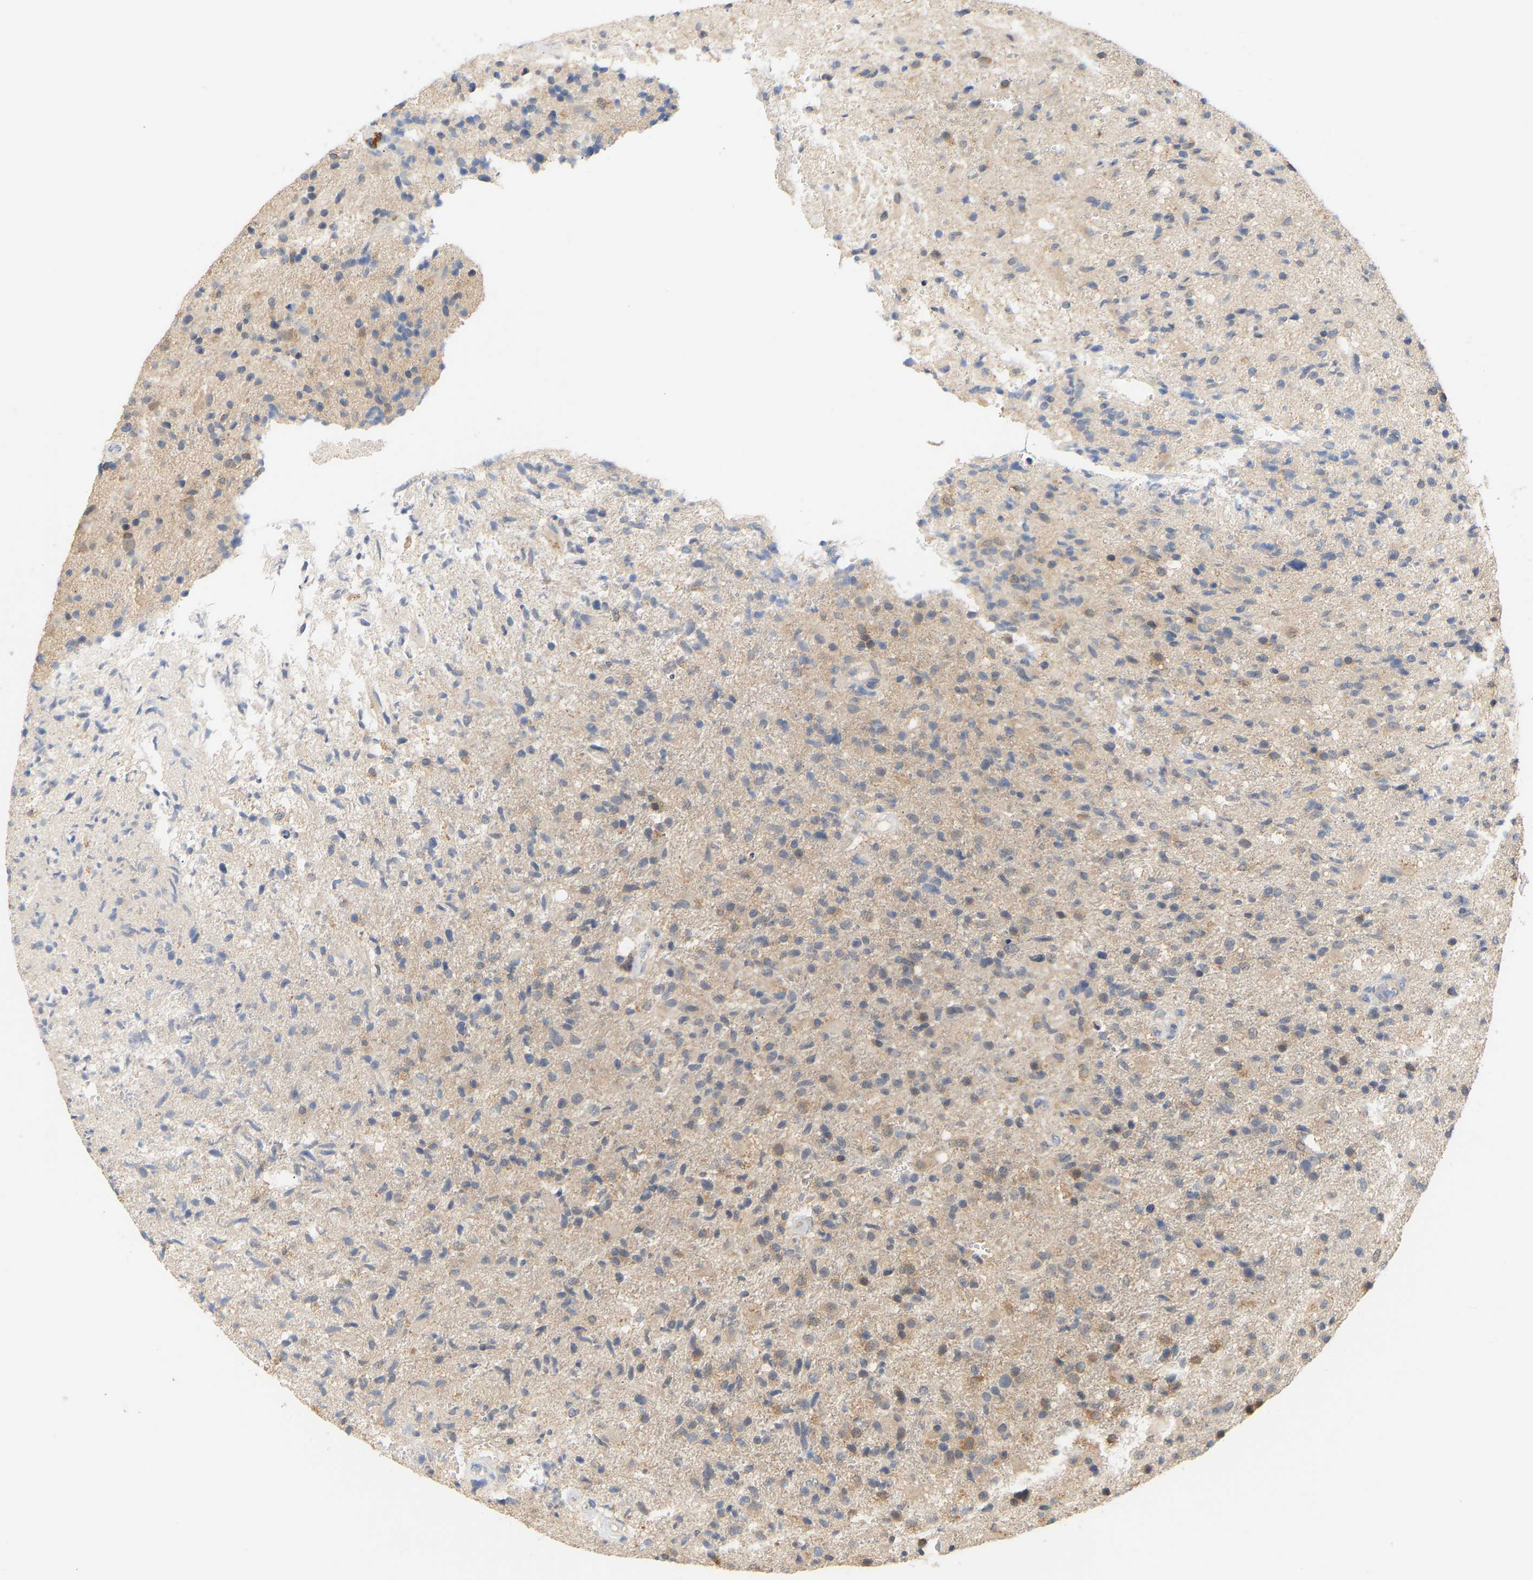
{"staining": {"intensity": "weak", "quantity": "<25%", "location": "cytoplasmic/membranous"}, "tissue": "glioma", "cell_type": "Tumor cells", "image_type": "cancer", "snomed": [{"axis": "morphology", "description": "Glioma, malignant, High grade"}, {"axis": "topography", "description": "Brain"}], "caption": "Tumor cells are negative for protein expression in human glioma.", "gene": "TPMT", "patient": {"sex": "male", "age": 72}}